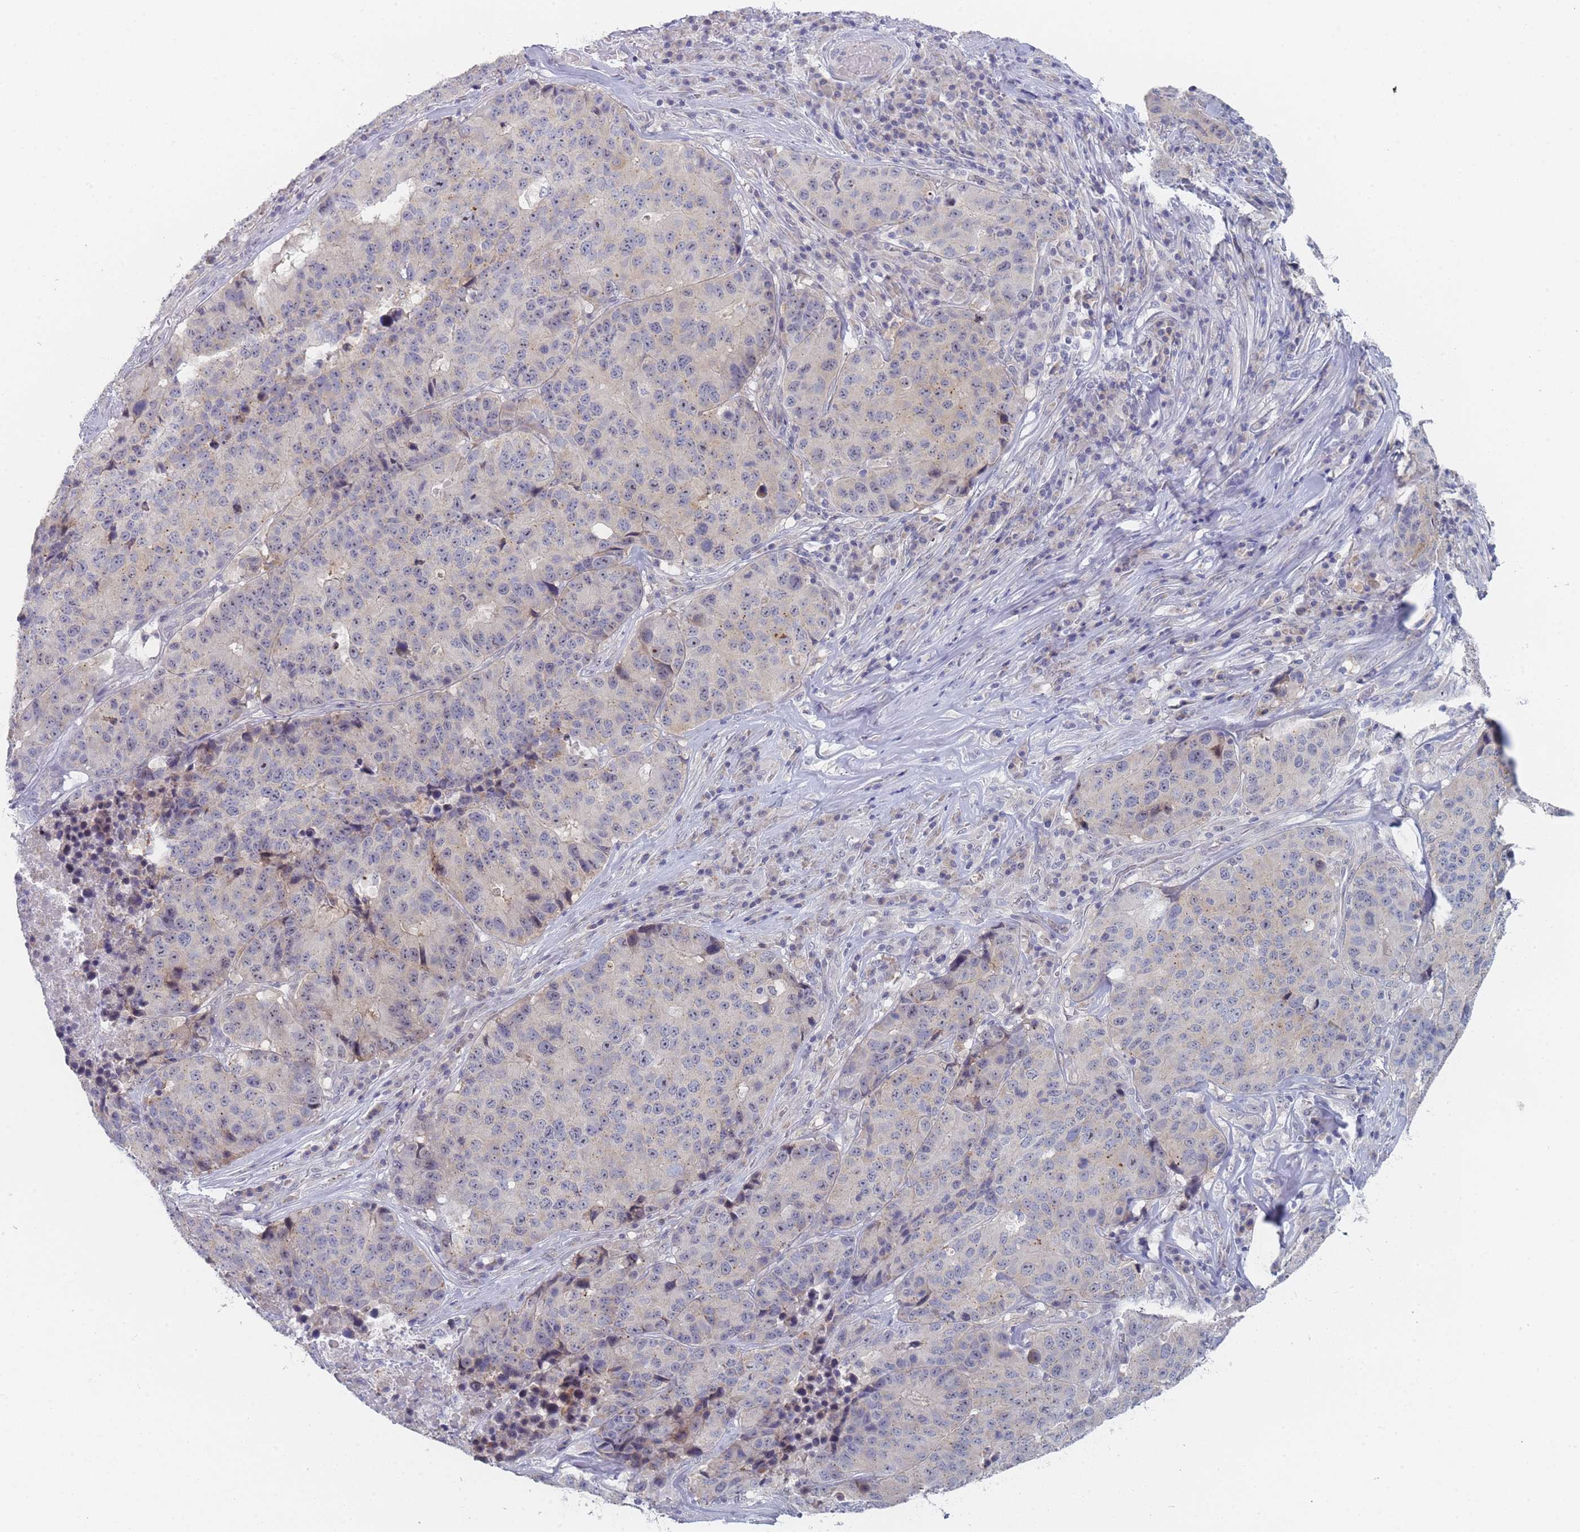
{"staining": {"intensity": "weak", "quantity": "<25%", "location": "cytoplasmic/membranous,nuclear"}, "tissue": "stomach cancer", "cell_type": "Tumor cells", "image_type": "cancer", "snomed": [{"axis": "morphology", "description": "Adenocarcinoma, NOS"}, {"axis": "topography", "description": "Stomach"}], "caption": "Tumor cells show no significant expression in stomach cancer.", "gene": "RNF8", "patient": {"sex": "male", "age": 71}}